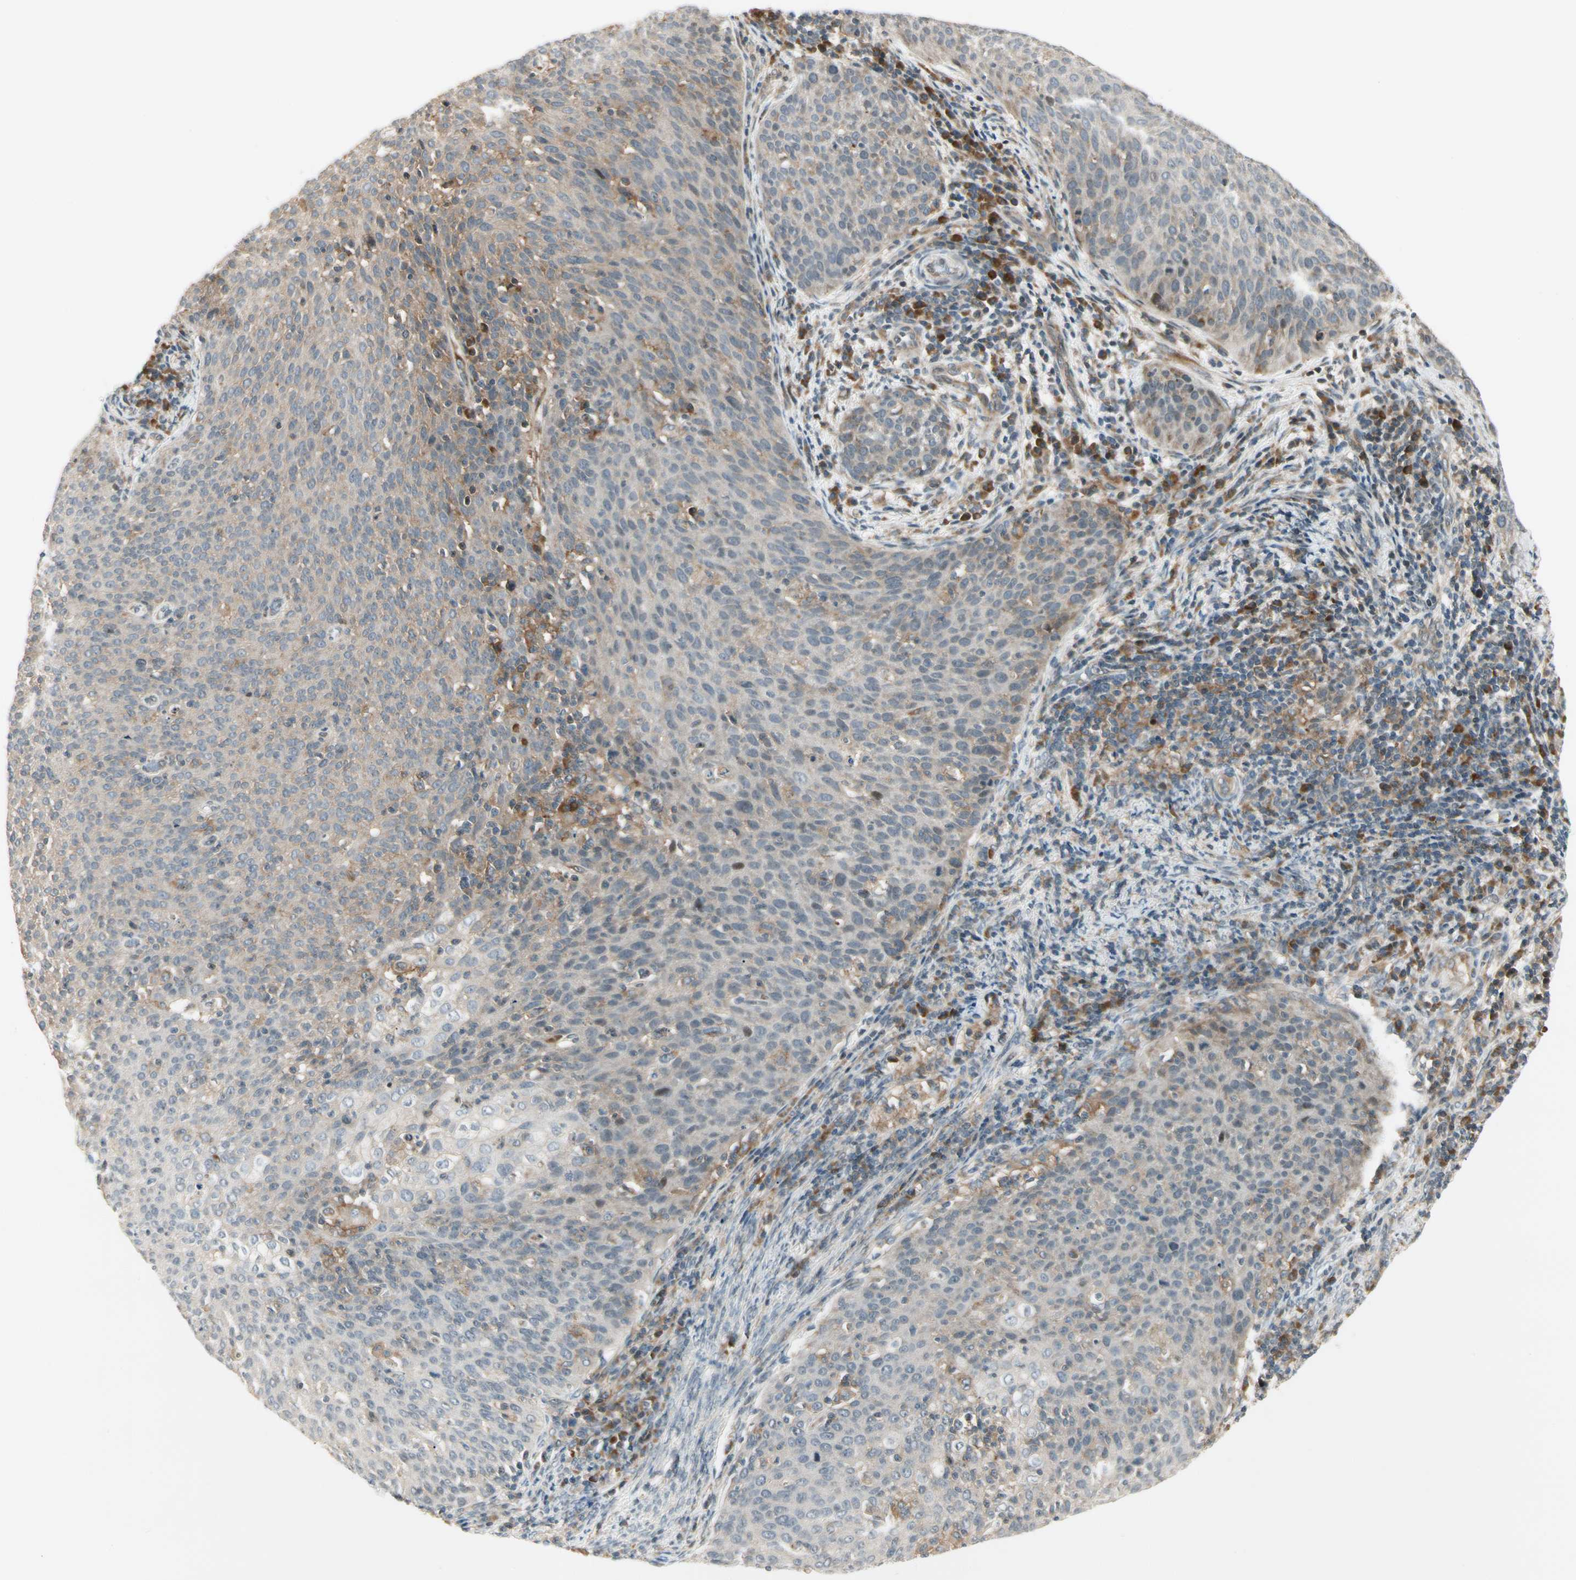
{"staining": {"intensity": "moderate", "quantity": "<25%", "location": "cytoplasmic/membranous"}, "tissue": "cervical cancer", "cell_type": "Tumor cells", "image_type": "cancer", "snomed": [{"axis": "morphology", "description": "Squamous cell carcinoma, NOS"}, {"axis": "topography", "description": "Cervix"}], "caption": "An IHC micrograph of neoplastic tissue is shown. Protein staining in brown shows moderate cytoplasmic/membranous positivity in cervical cancer (squamous cell carcinoma) within tumor cells.", "gene": "FNDC3B", "patient": {"sex": "female", "age": 38}}